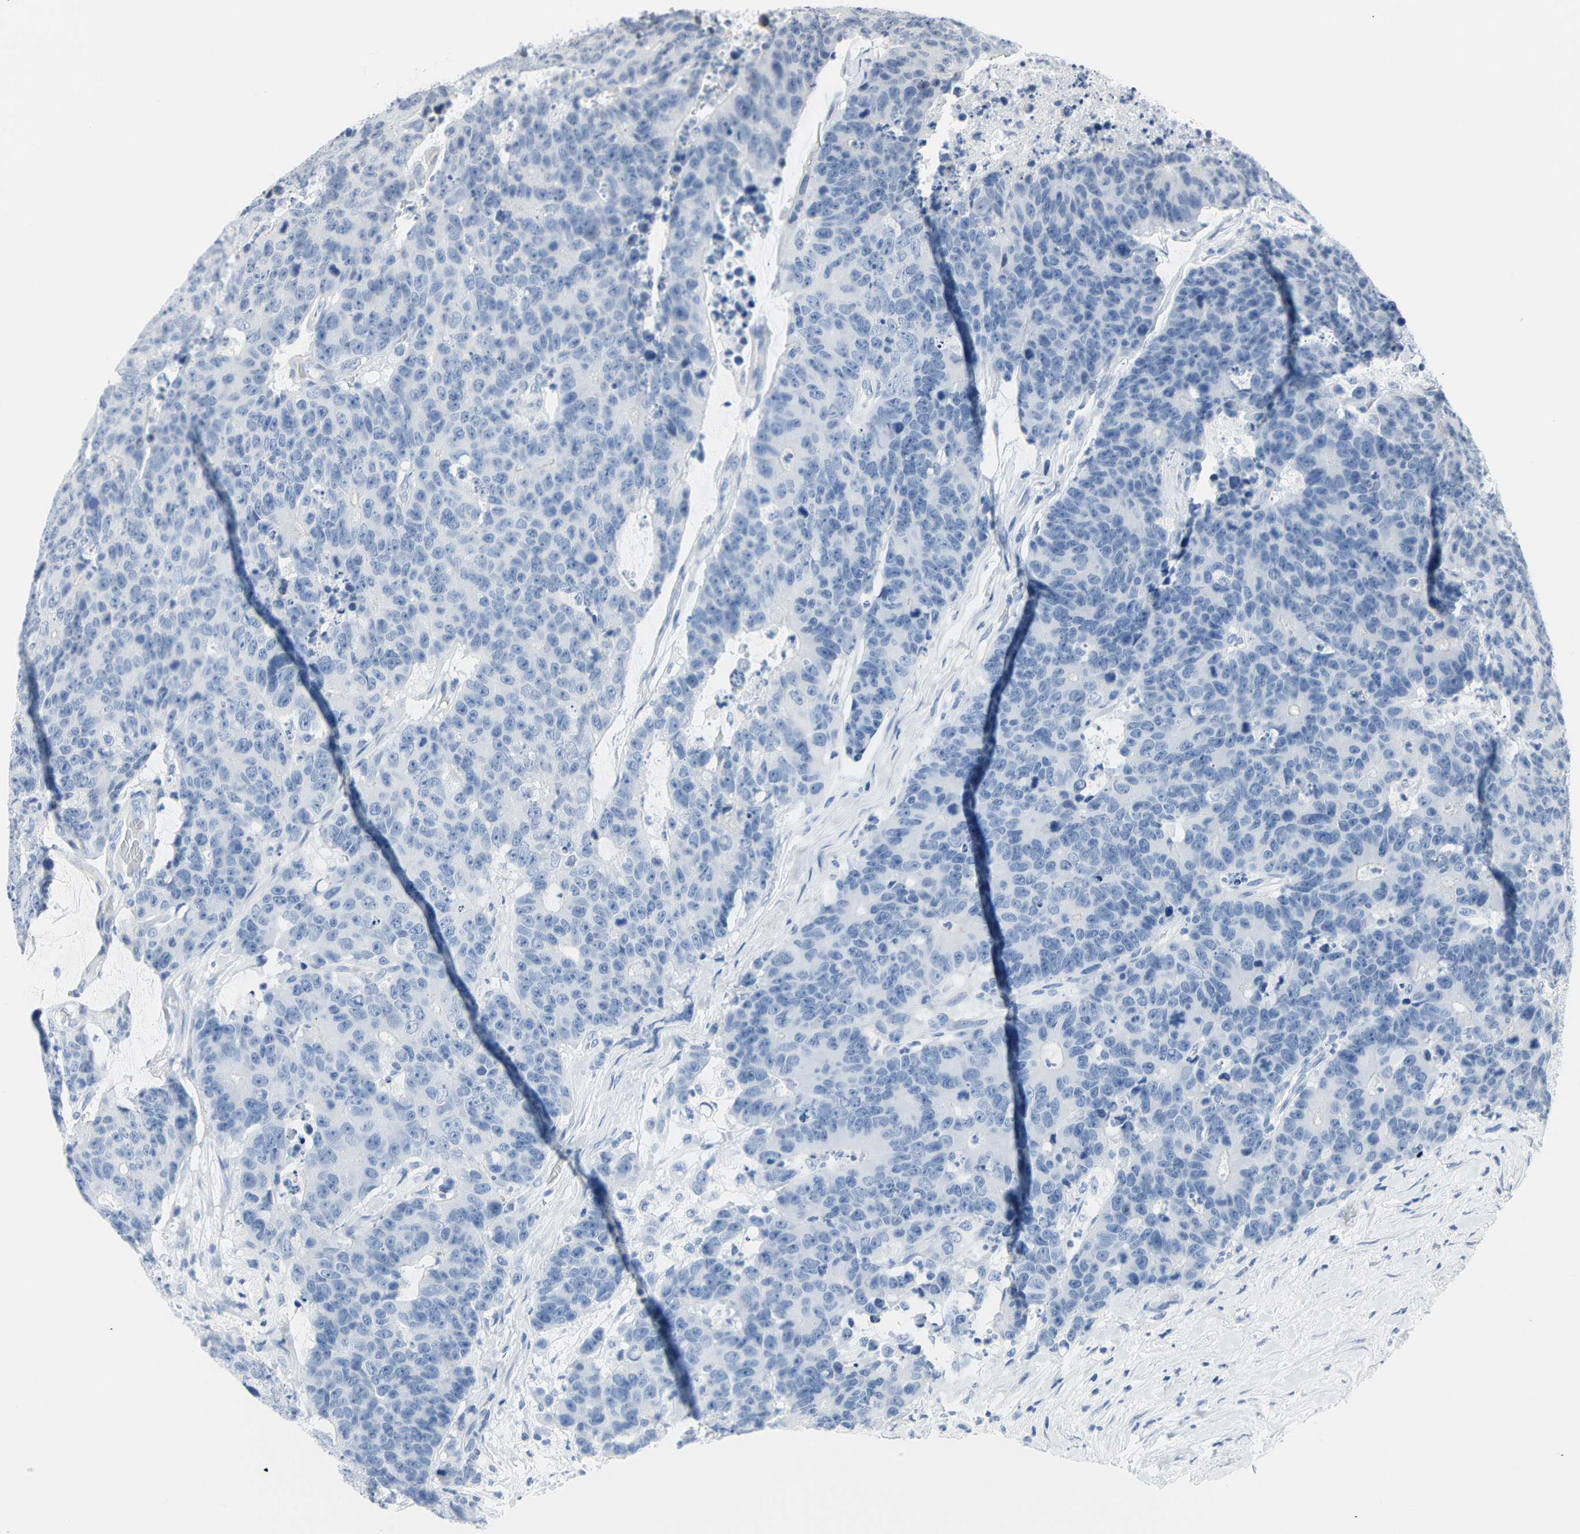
{"staining": {"intensity": "negative", "quantity": "none", "location": "none"}, "tissue": "colorectal cancer", "cell_type": "Tumor cells", "image_type": "cancer", "snomed": [{"axis": "morphology", "description": "Adenocarcinoma, NOS"}, {"axis": "topography", "description": "Colon"}], "caption": "An immunohistochemistry histopathology image of colorectal cancer (adenocarcinoma) is shown. There is no staining in tumor cells of colorectal cancer (adenocarcinoma).", "gene": "IMPG2", "patient": {"sex": "female", "age": 86}}